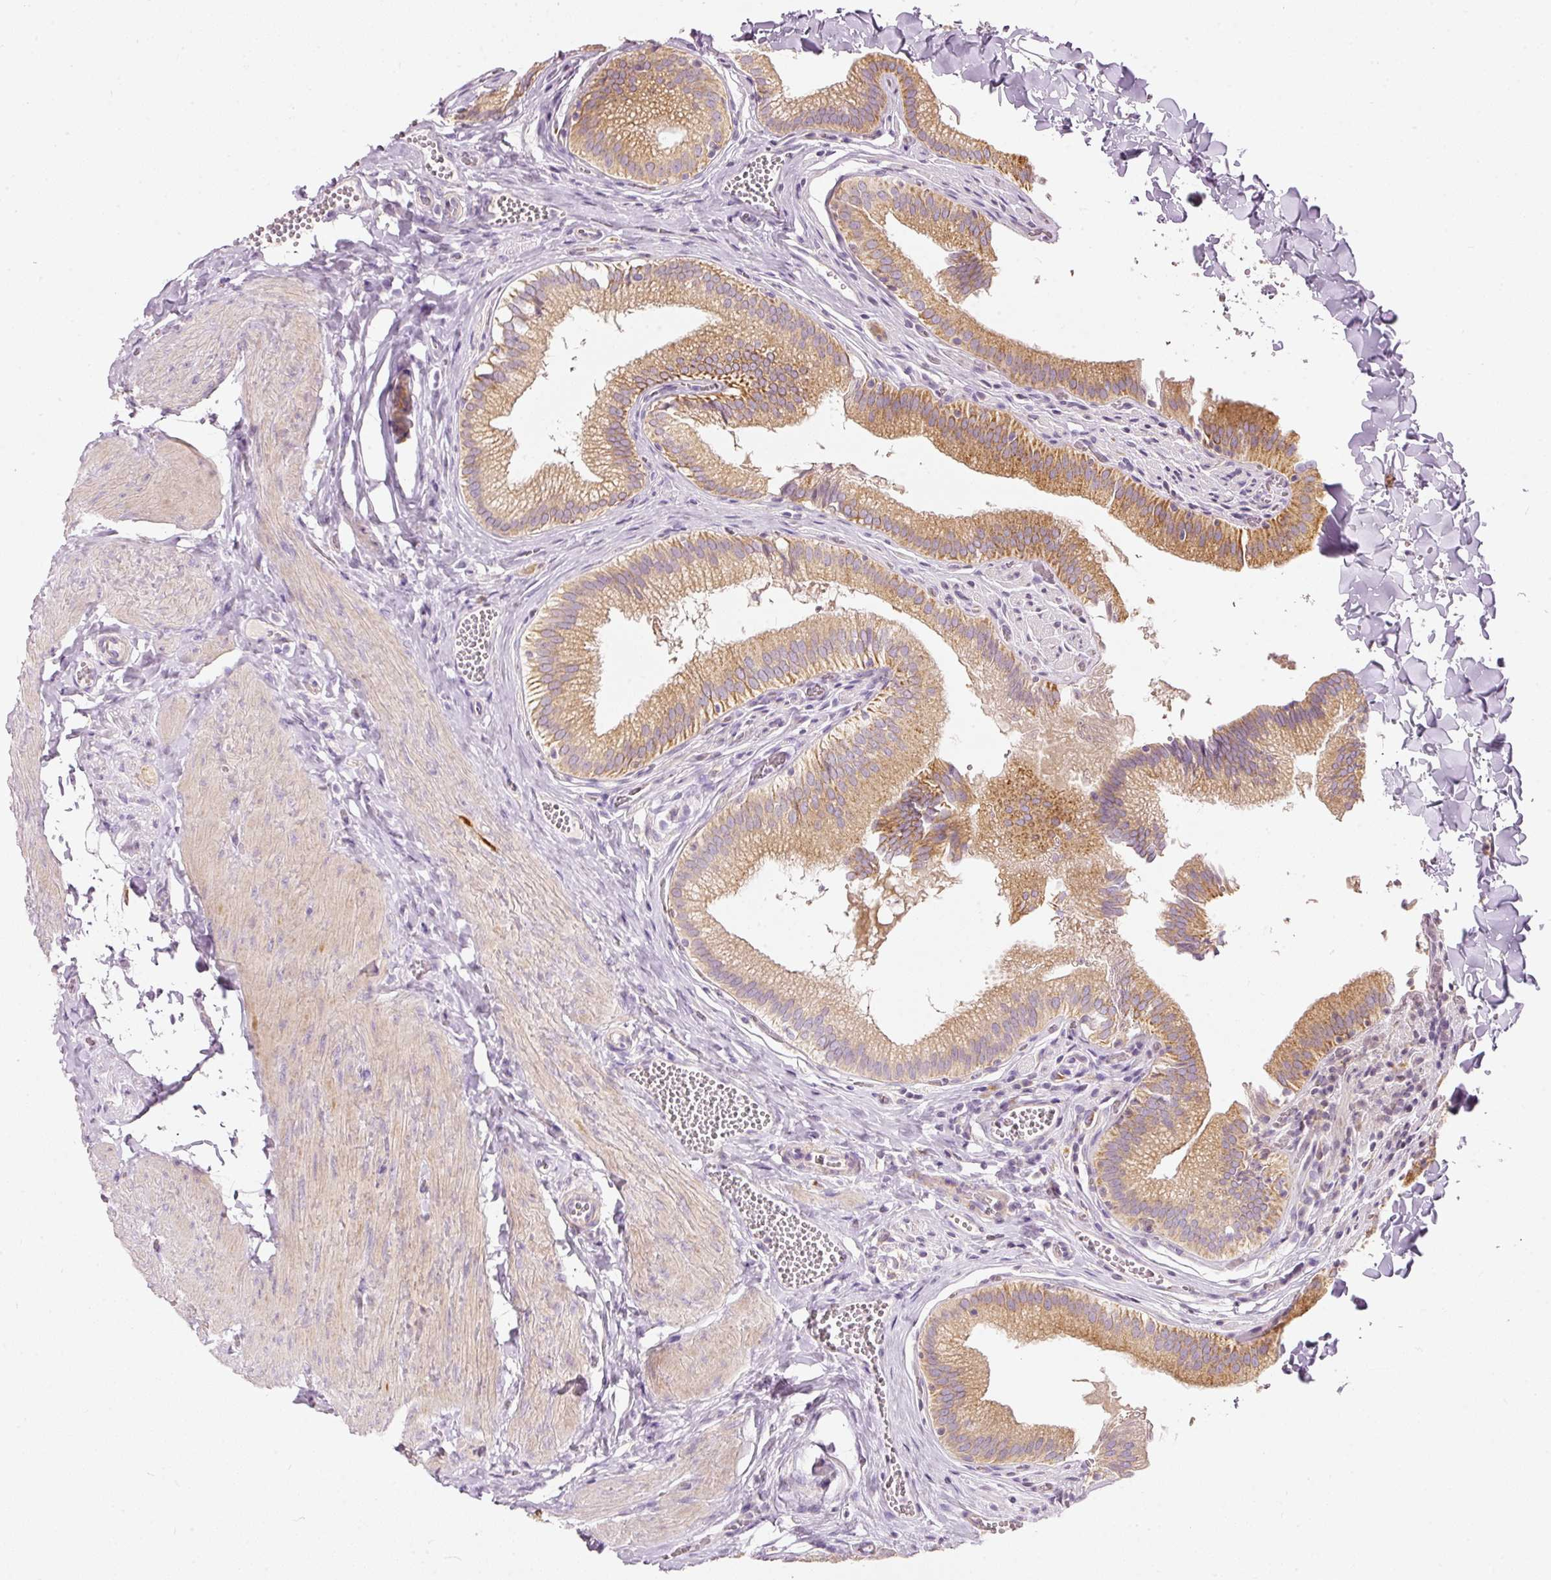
{"staining": {"intensity": "strong", "quantity": ">75%", "location": "cytoplasmic/membranous"}, "tissue": "gallbladder", "cell_type": "Glandular cells", "image_type": "normal", "snomed": [{"axis": "morphology", "description": "Normal tissue, NOS"}, {"axis": "topography", "description": "Gallbladder"}, {"axis": "topography", "description": "Peripheral nerve tissue"}], "caption": "Immunohistochemical staining of normal gallbladder displays strong cytoplasmic/membranous protein positivity in about >75% of glandular cells.", "gene": "MTHFD2", "patient": {"sex": "male", "age": 17}}